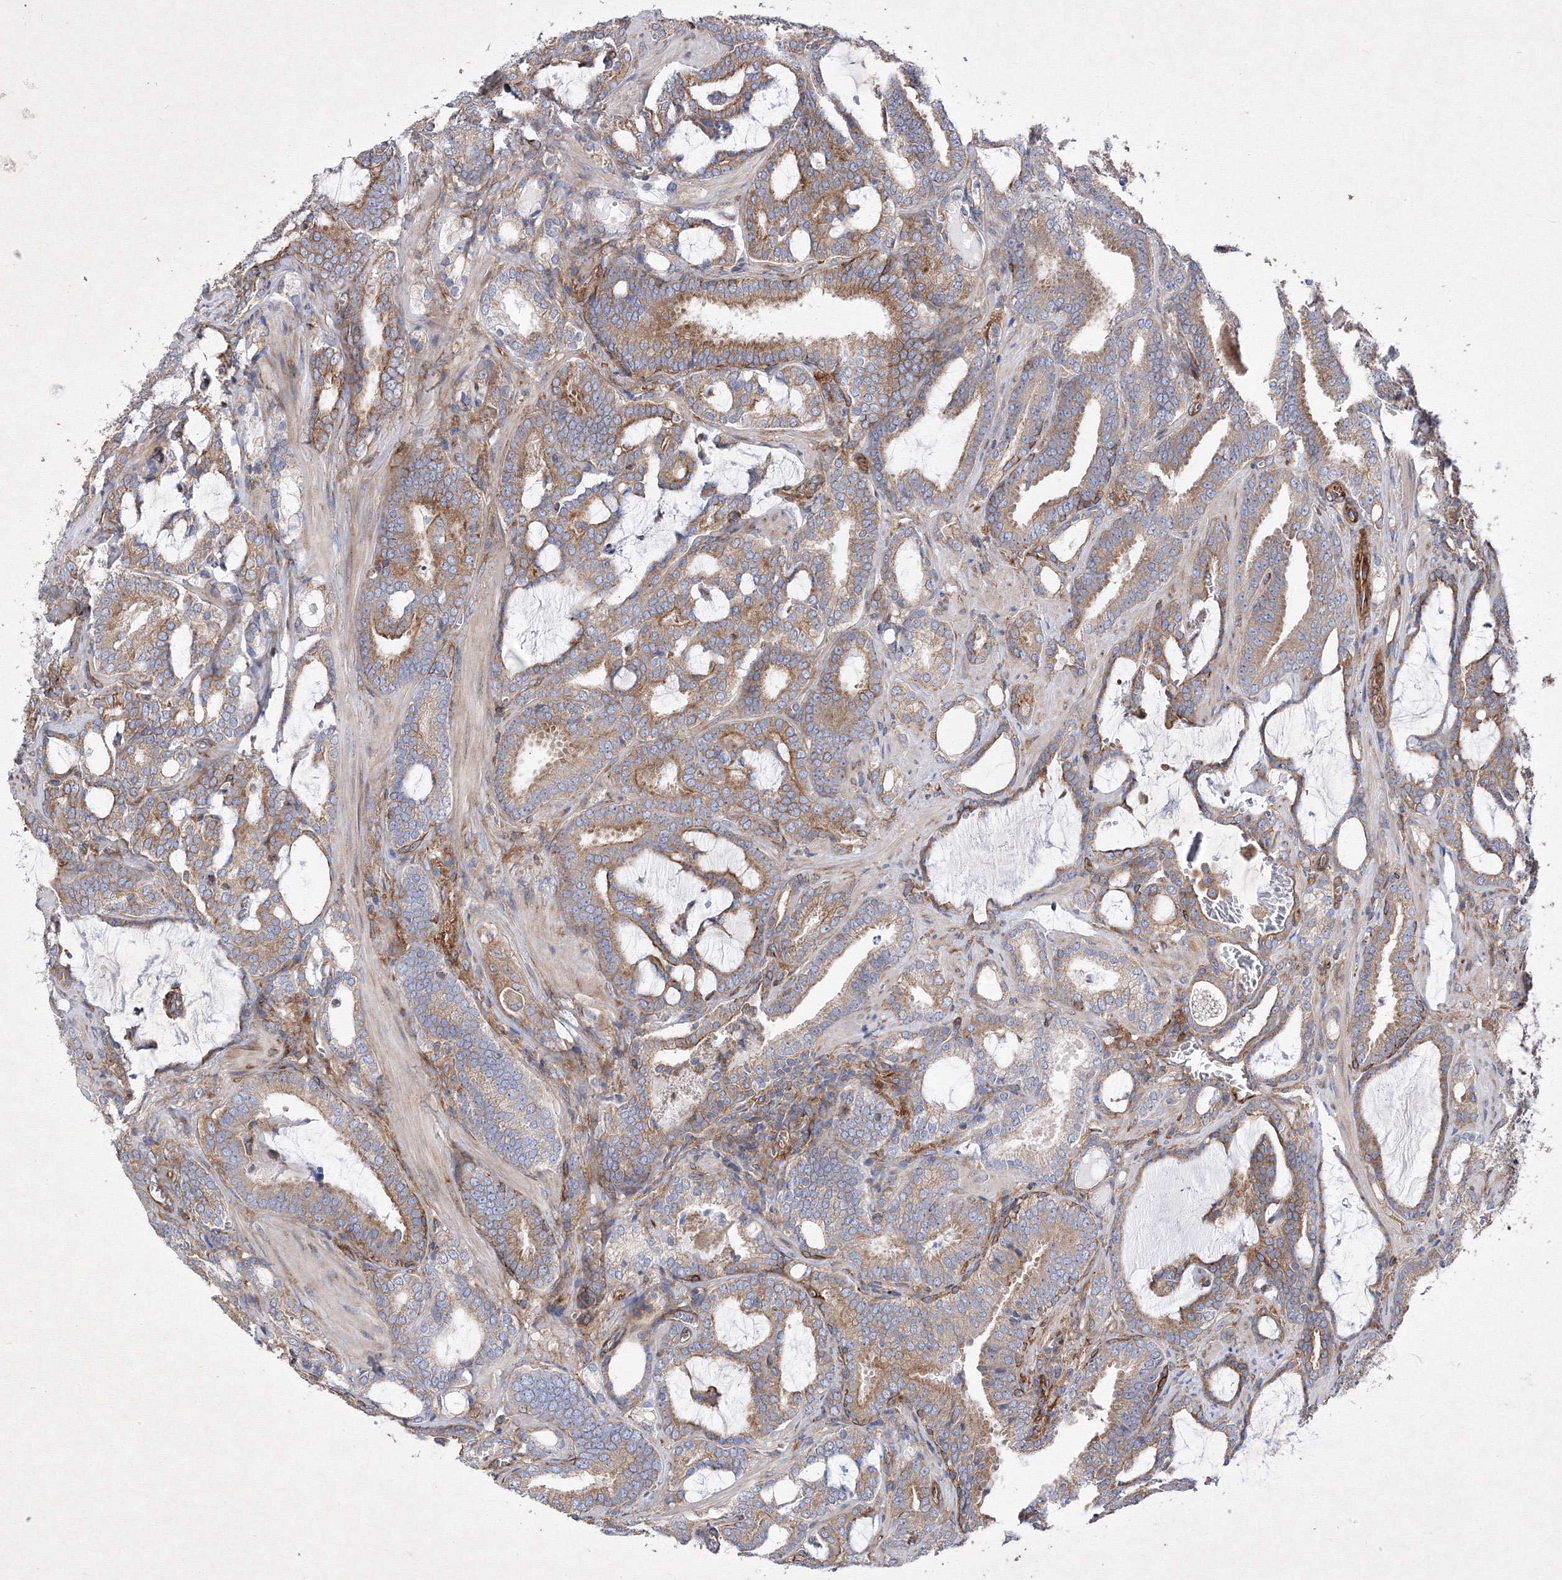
{"staining": {"intensity": "moderate", "quantity": "25%-75%", "location": "cytoplasmic/membranous"}, "tissue": "prostate cancer", "cell_type": "Tumor cells", "image_type": "cancer", "snomed": [{"axis": "morphology", "description": "Adenocarcinoma, High grade"}, {"axis": "topography", "description": "Prostate and seminal vesicle, NOS"}], "caption": "Protein expression analysis of human prostate cancer reveals moderate cytoplasmic/membranous staining in approximately 25%-75% of tumor cells.", "gene": "SNX18", "patient": {"sex": "male", "age": 67}}